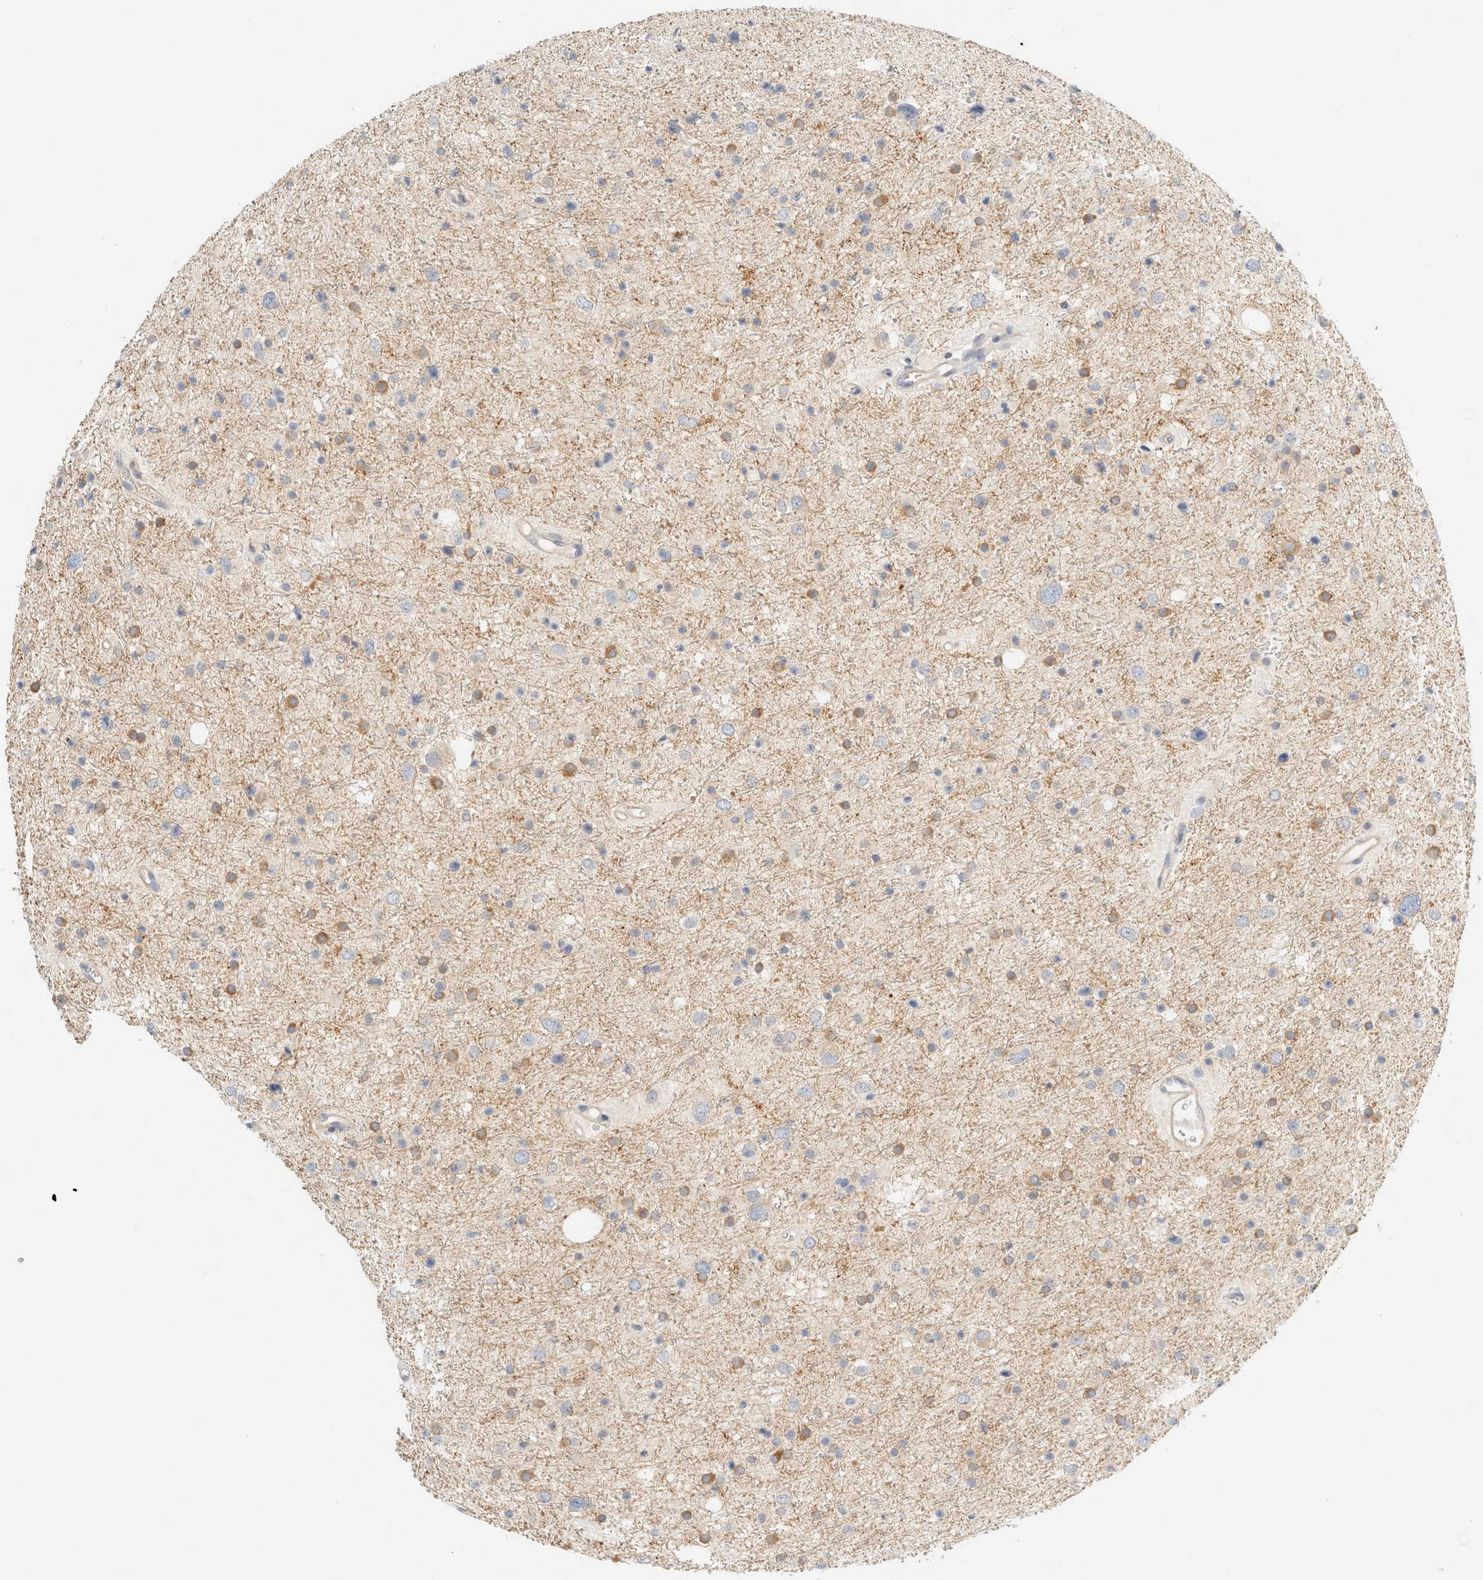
{"staining": {"intensity": "moderate", "quantity": "25%-75%", "location": "cytoplasmic/membranous"}, "tissue": "glioma", "cell_type": "Tumor cells", "image_type": "cancer", "snomed": [{"axis": "morphology", "description": "Glioma, malignant, Low grade"}, {"axis": "topography", "description": "Brain"}], "caption": "Malignant low-grade glioma stained with DAB (3,3'-diaminobenzidine) immunohistochemistry shows medium levels of moderate cytoplasmic/membranous staining in approximately 25%-75% of tumor cells.", "gene": "SH3GLB2", "patient": {"sex": "female", "age": 37}}